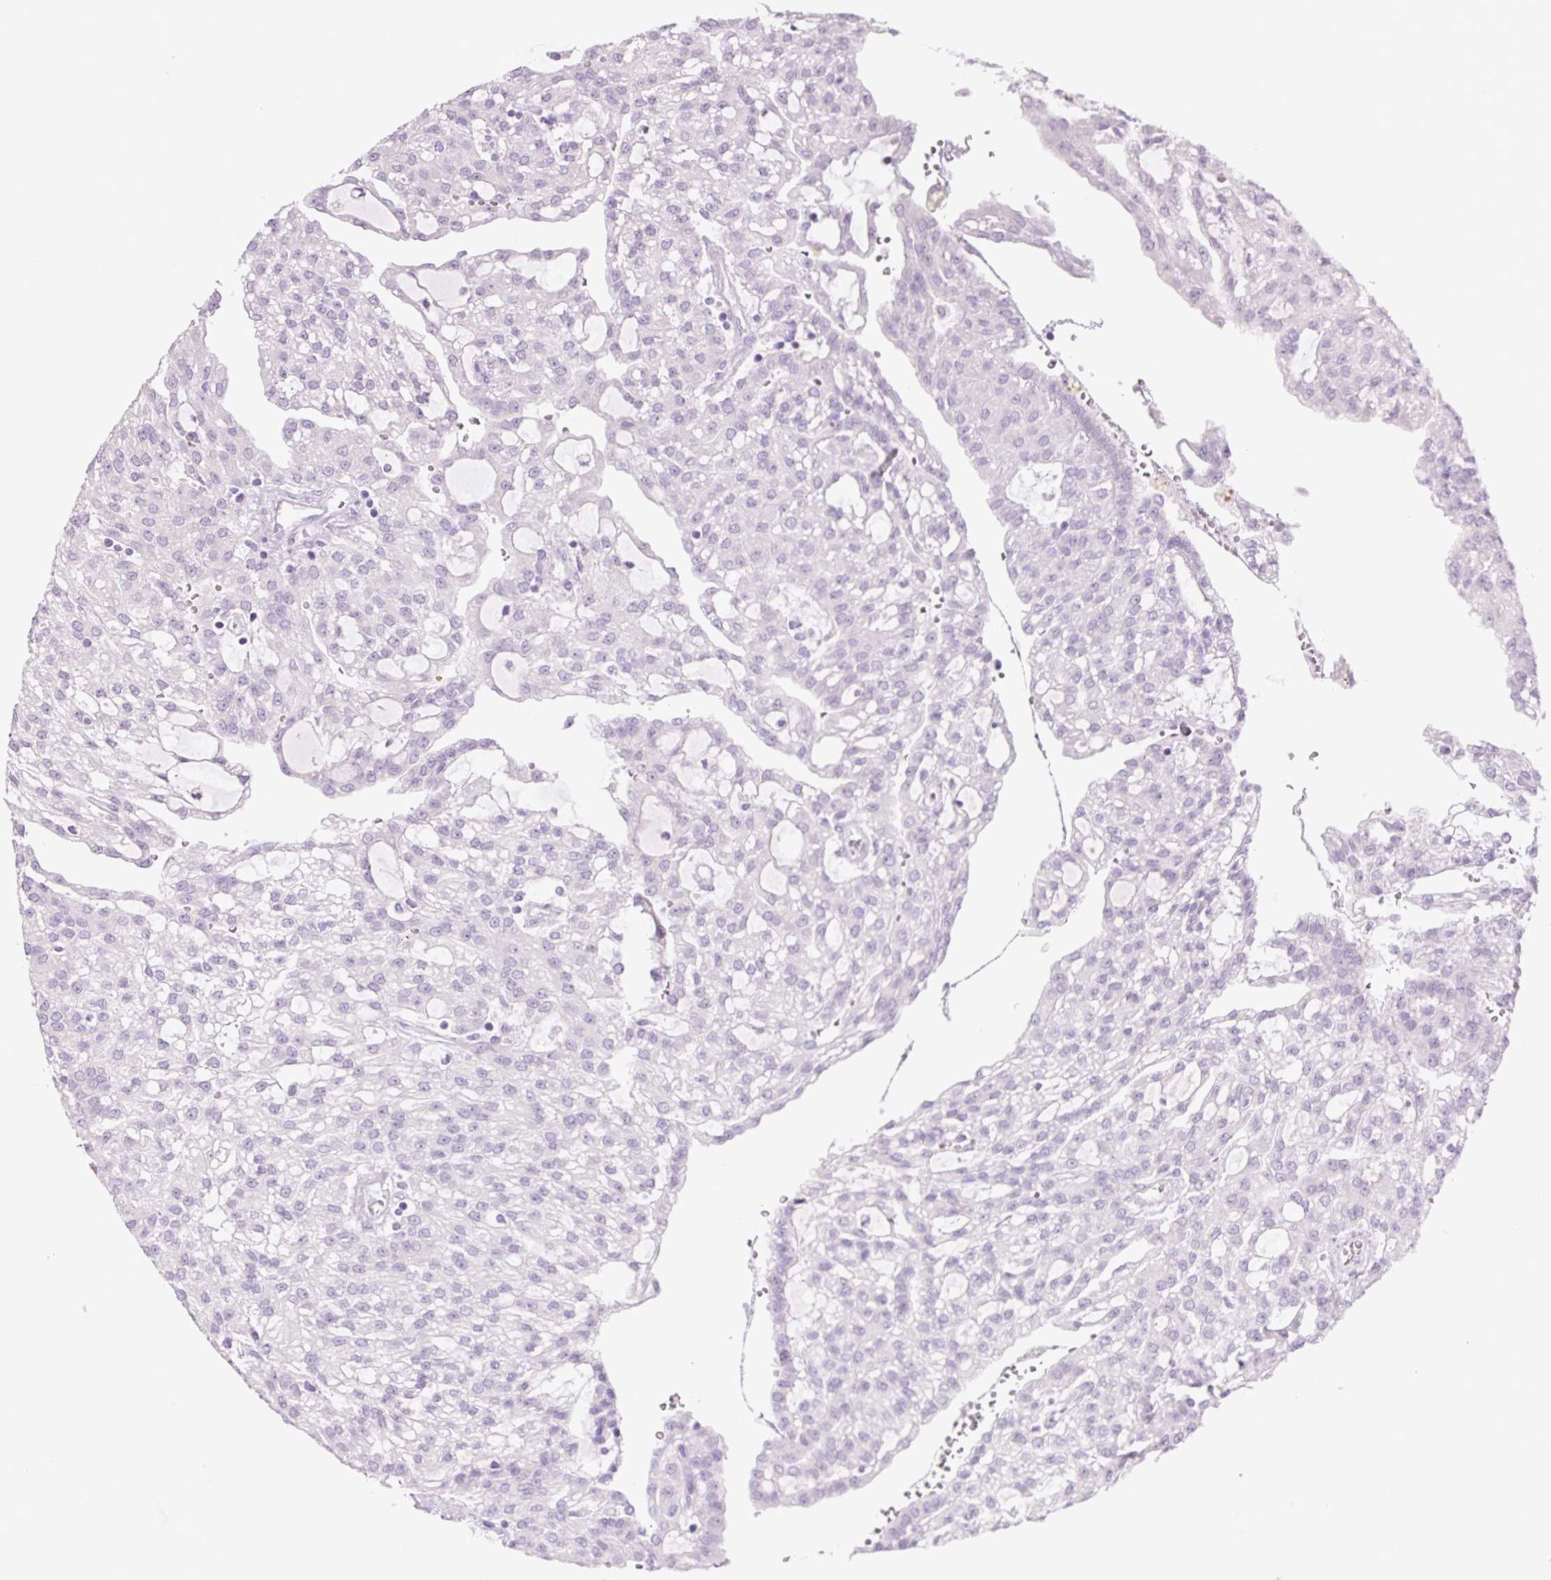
{"staining": {"intensity": "negative", "quantity": "none", "location": "none"}, "tissue": "renal cancer", "cell_type": "Tumor cells", "image_type": "cancer", "snomed": [{"axis": "morphology", "description": "Adenocarcinoma, NOS"}, {"axis": "topography", "description": "Kidney"}], "caption": "This is an immunohistochemistry (IHC) image of renal adenocarcinoma. There is no staining in tumor cells.", "gene": "TMEM100", "patient": {"sex": "male", "age": 63}}